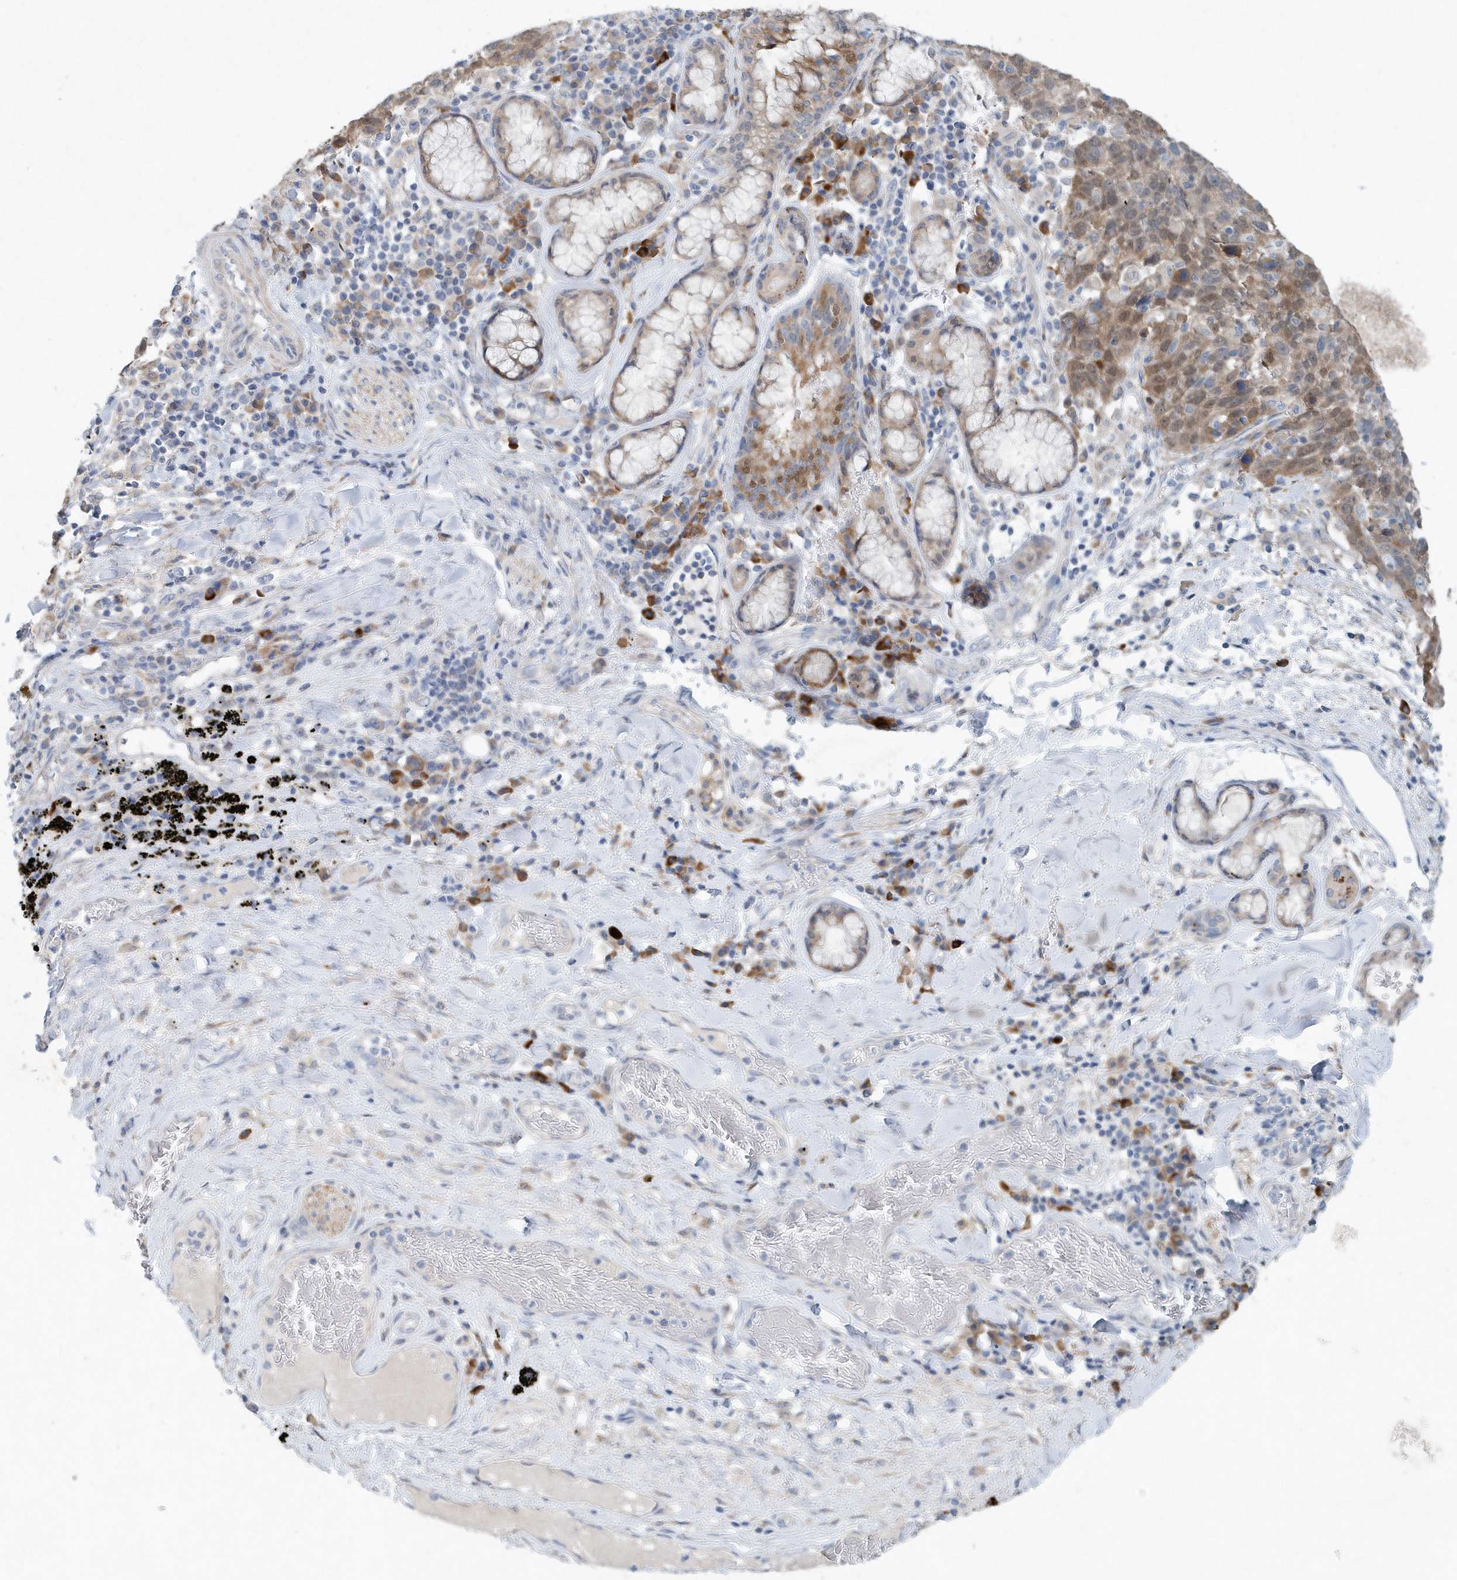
{"staining": {"intensity": "moderate", "quantity": "<25%", "location": "cytoplasmic/membranous"}, "tissue": "lung cancer", "cell_type": "Tumor cells", "image_type": "cancer", "snomed": [{"axis": "morphology", "description": "Squamous cell carcinoma, NOS"}, {"axis": "topography", "description": "Lung"}], "caption": "Lung cancer stained with DAB immunohistochemistry exhibits low levels of moderate cytoplasmic/membranous positivity in about <25% of tumor cells. Using DAB (brown) and hematoxylin (blue) stains, captured at high magnification using brightfield microscopy.", "gene": "PFN2", "patient": {"sex": "male", "age": 66}}